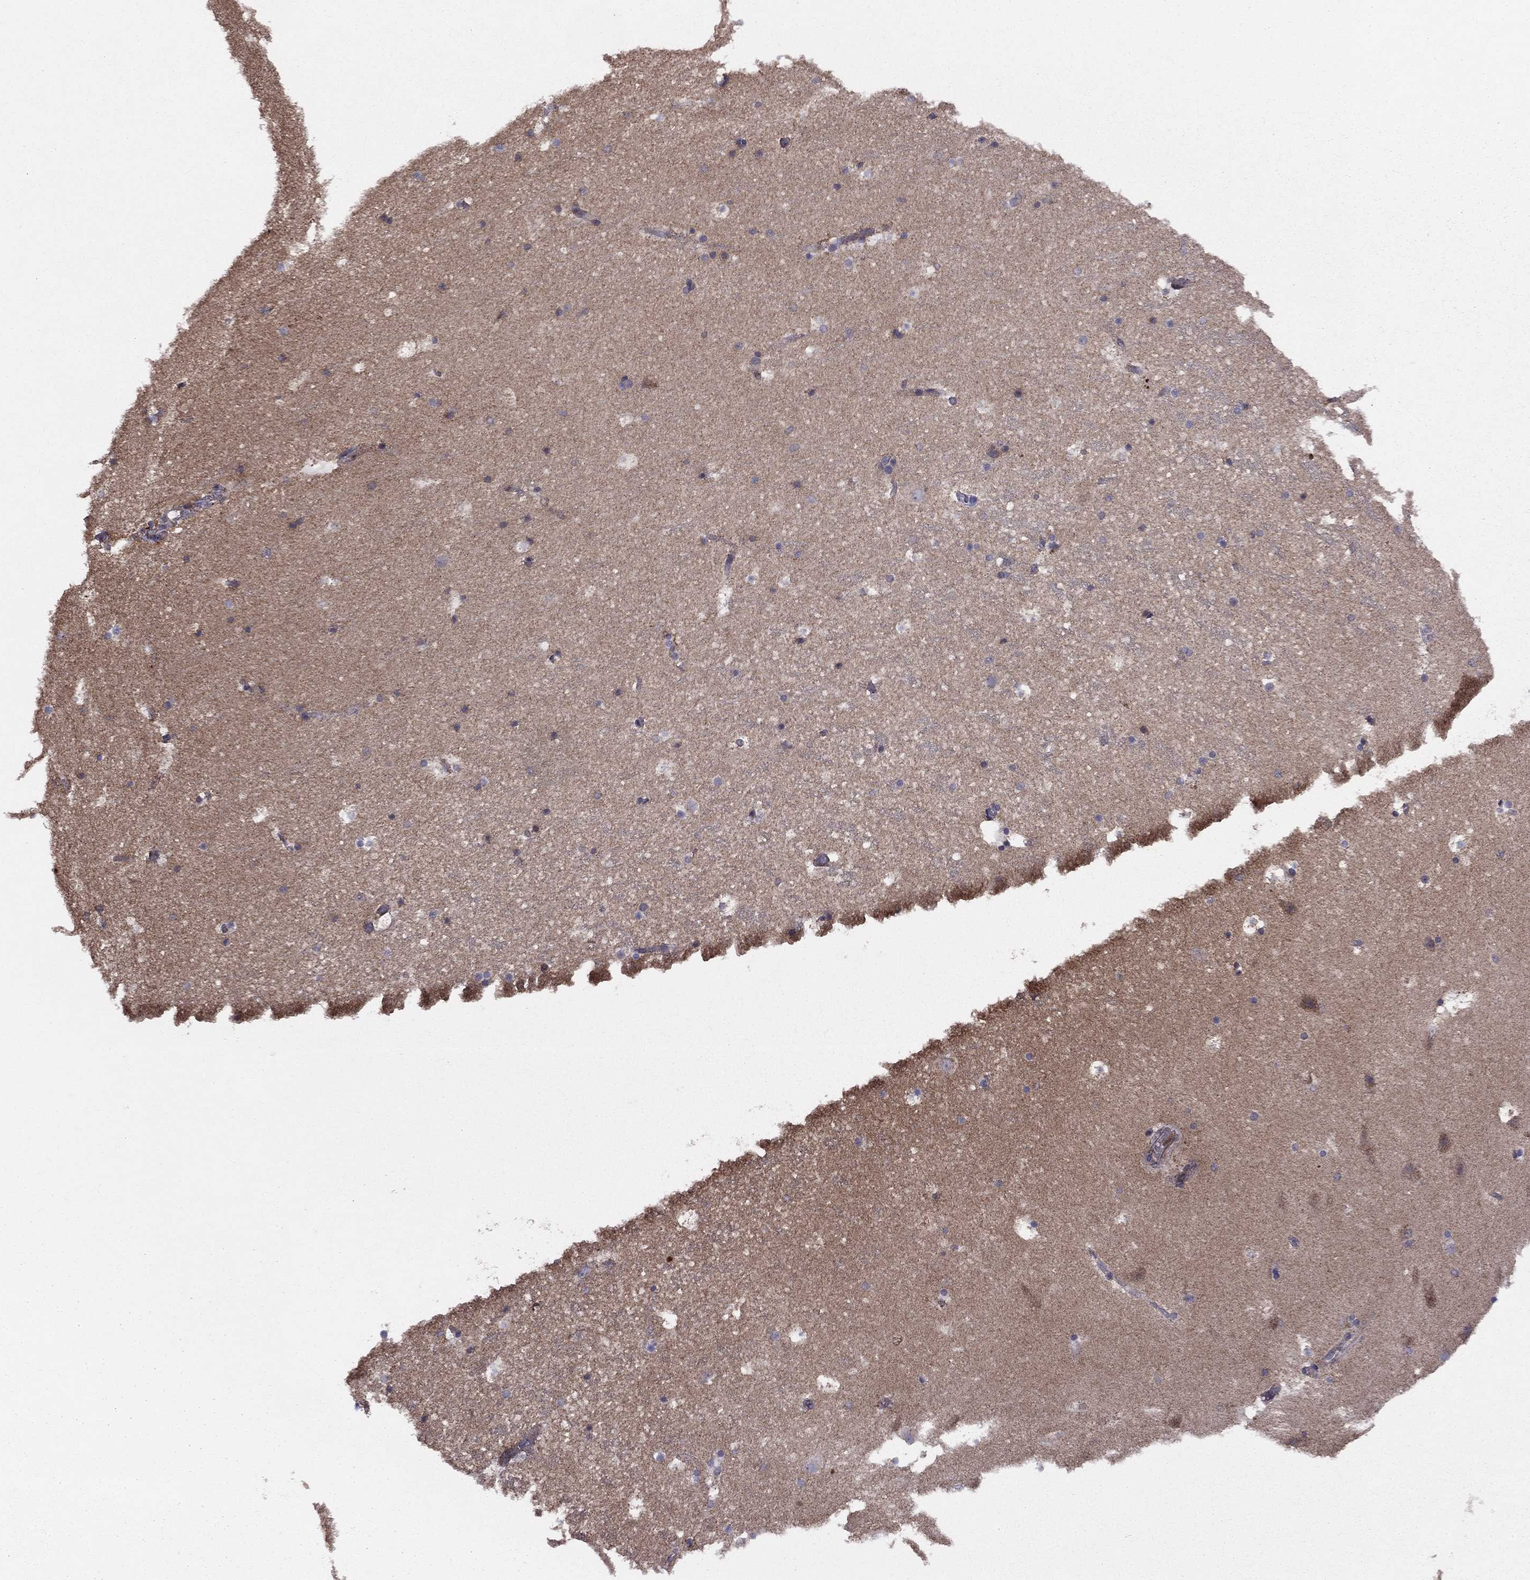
{"staining": {"intensity": "negative", "quantity": "none", "location": "none"}, "tissue": "hippocampus", "cell_type": "Glial cells", "image_type": "normal", "snomed": [{"axis": "morphology", "description": "Normal tissue, NOS"}, {"axis": "topography", "description": "Hippocampus"}], "caption": "Glial cells show no significant staining in normal hippocampus.", "gene": "ALG6", "patient": {"sex": "male", "age": 51}}